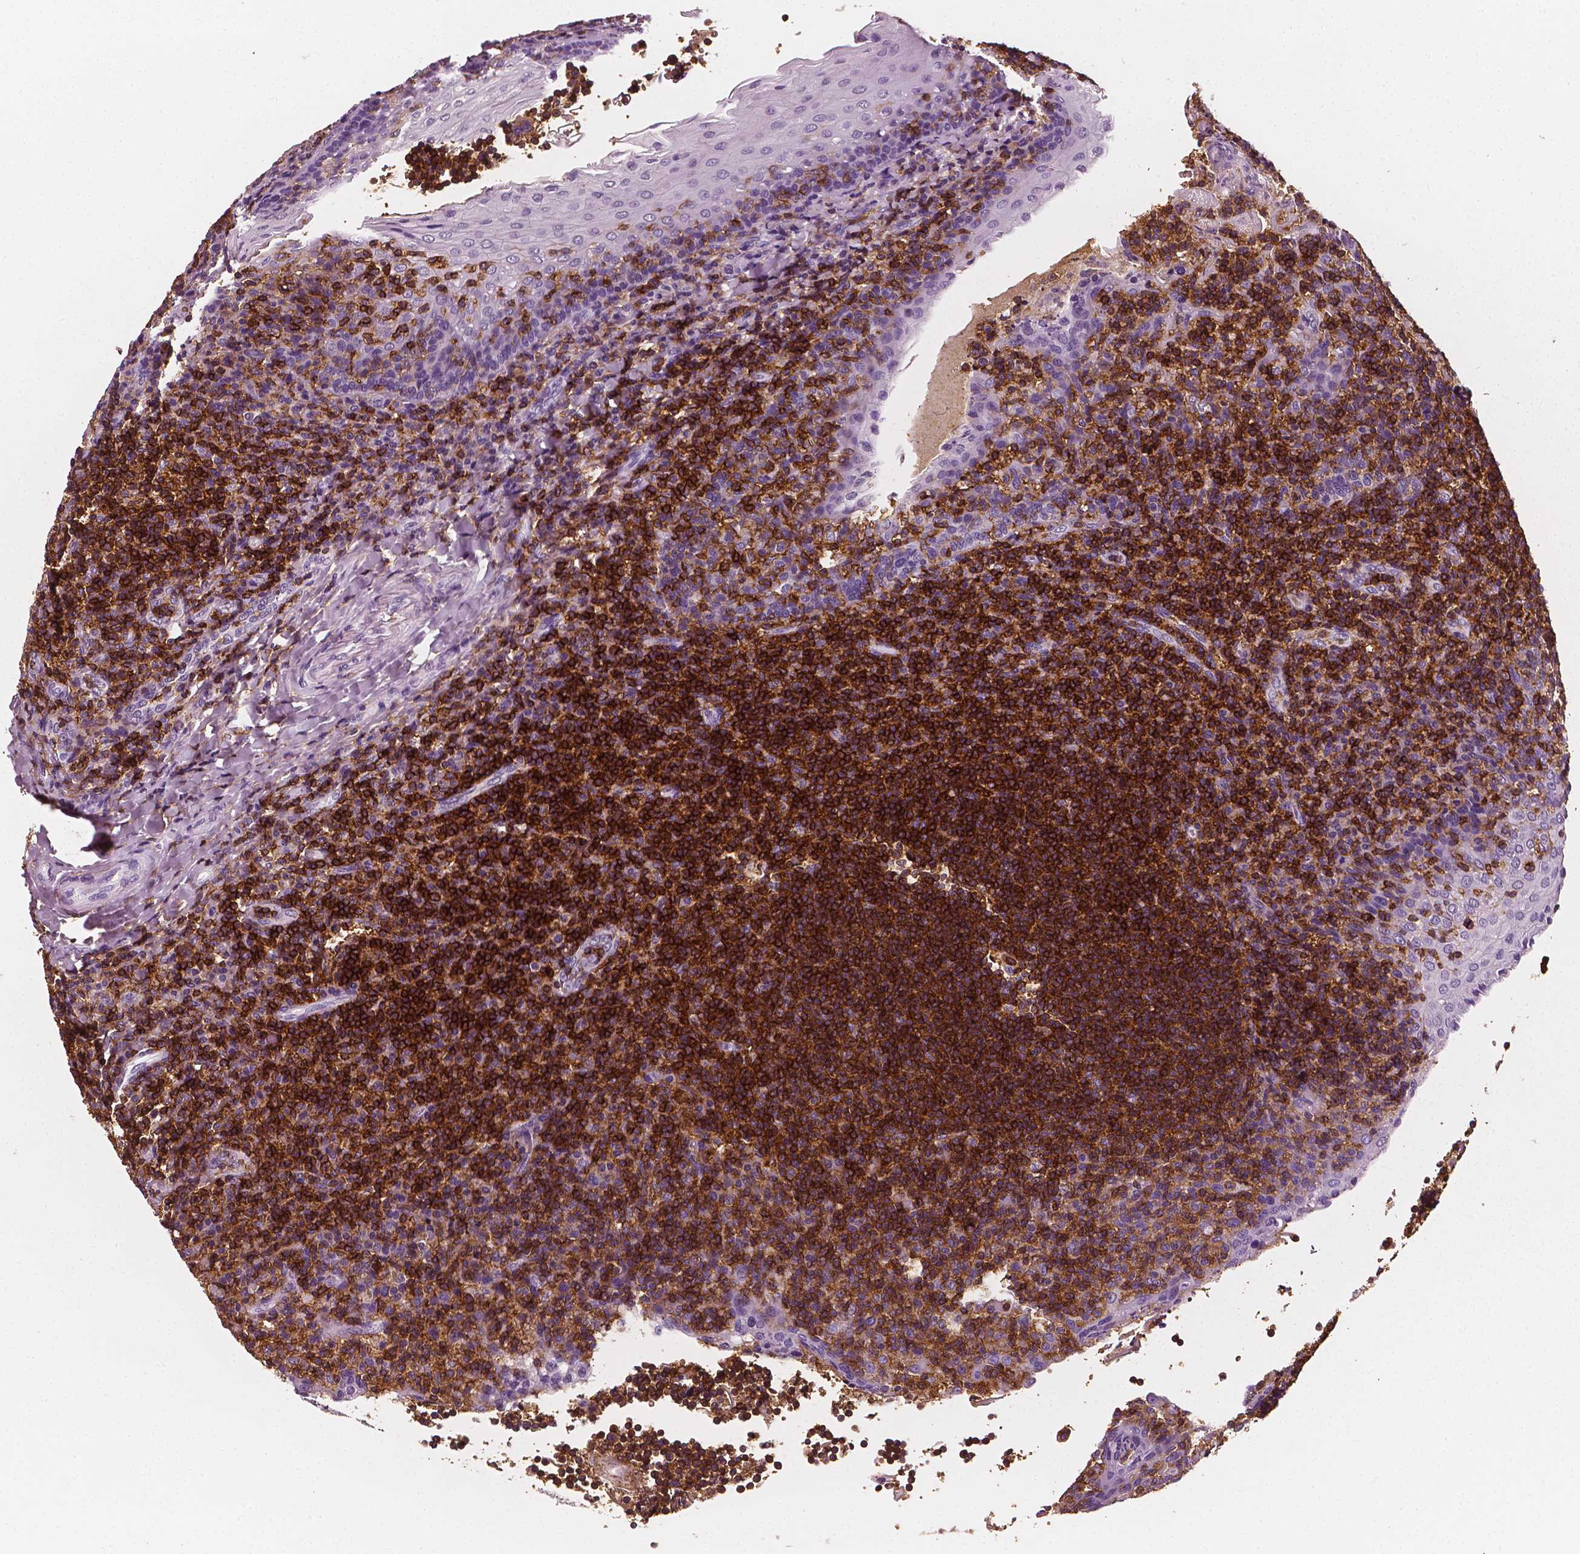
{"staining": {"intensity": "strong", "quantity": "25%-75%", "location": "cytoplasmic/membranous"}, "tissue": "tonsil", "cell_type": "Germinal center cells", "image_type": "normal", "snomed": [{"axis": "morphology", "description": "Normal tissue, NOS"}, {"axis": "topography", "description": "Tonsil"}], "caption": "IHC micrograph of benign tonsil stained for a protein (brown), which reveals high levels of strong cytoplasmic/membranous staining in about 25%-75% of germinal center cells.", "gene": "PTPRC", "patient": {"sex": "female", "age": 10}}